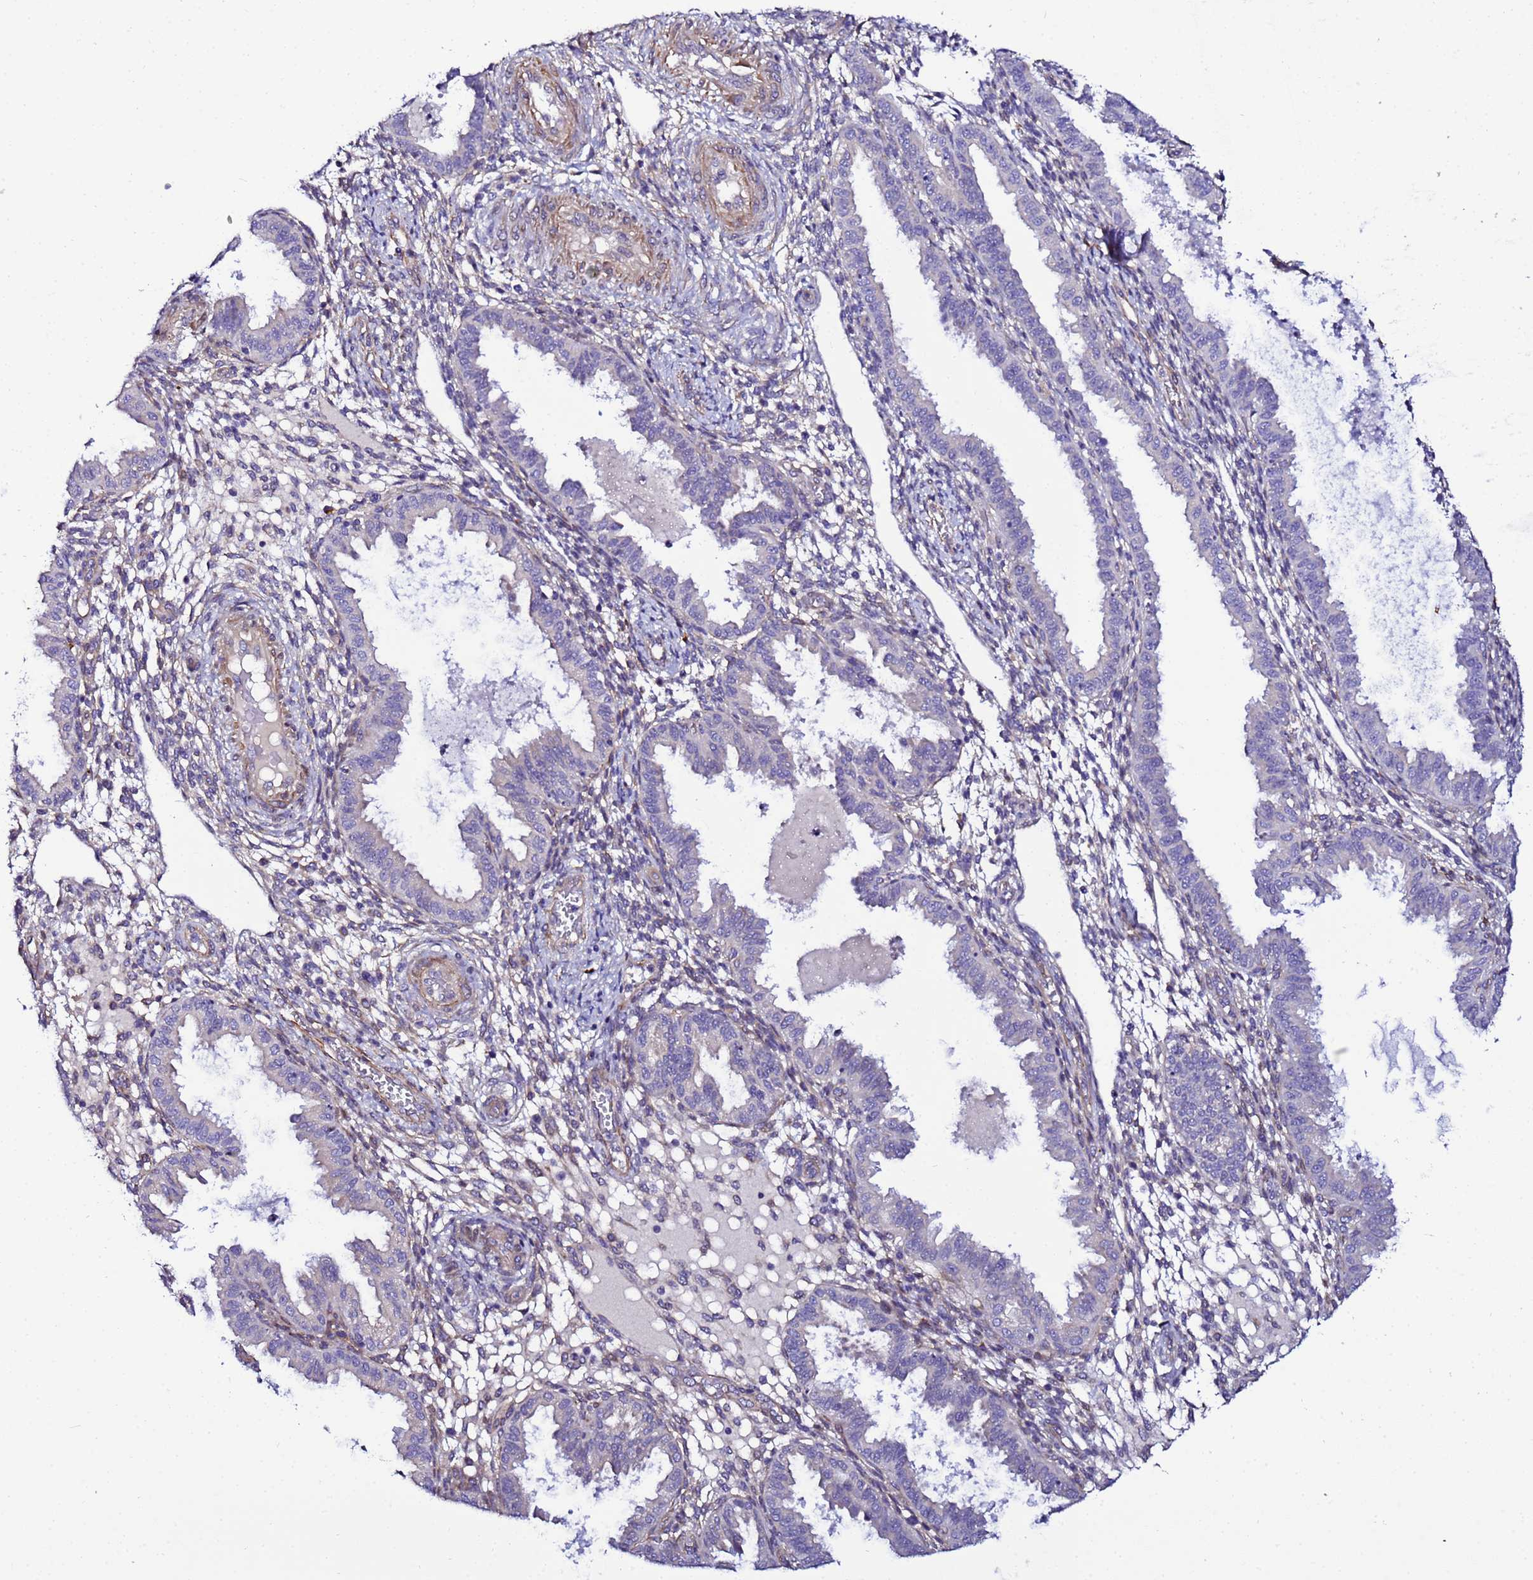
{"staining": {"intensity": "negative", "quantity": "none", "location": "none"}, "tissue": "endometrium", "cell_type": "Cells in endometrial stroma", "image_type": "normal", "snomed": [{"axis": "morphology", "description": "Normal tissue, NOS"}, {"axis": "topography", "description": "Endometrium"}], "caption": "Normal endometrium was stained to show a protein in brown. There is no significant staining in cells in endometrial stroma.", "gene": "JRKL", "patient": {"sex": "female", "age": 33}}